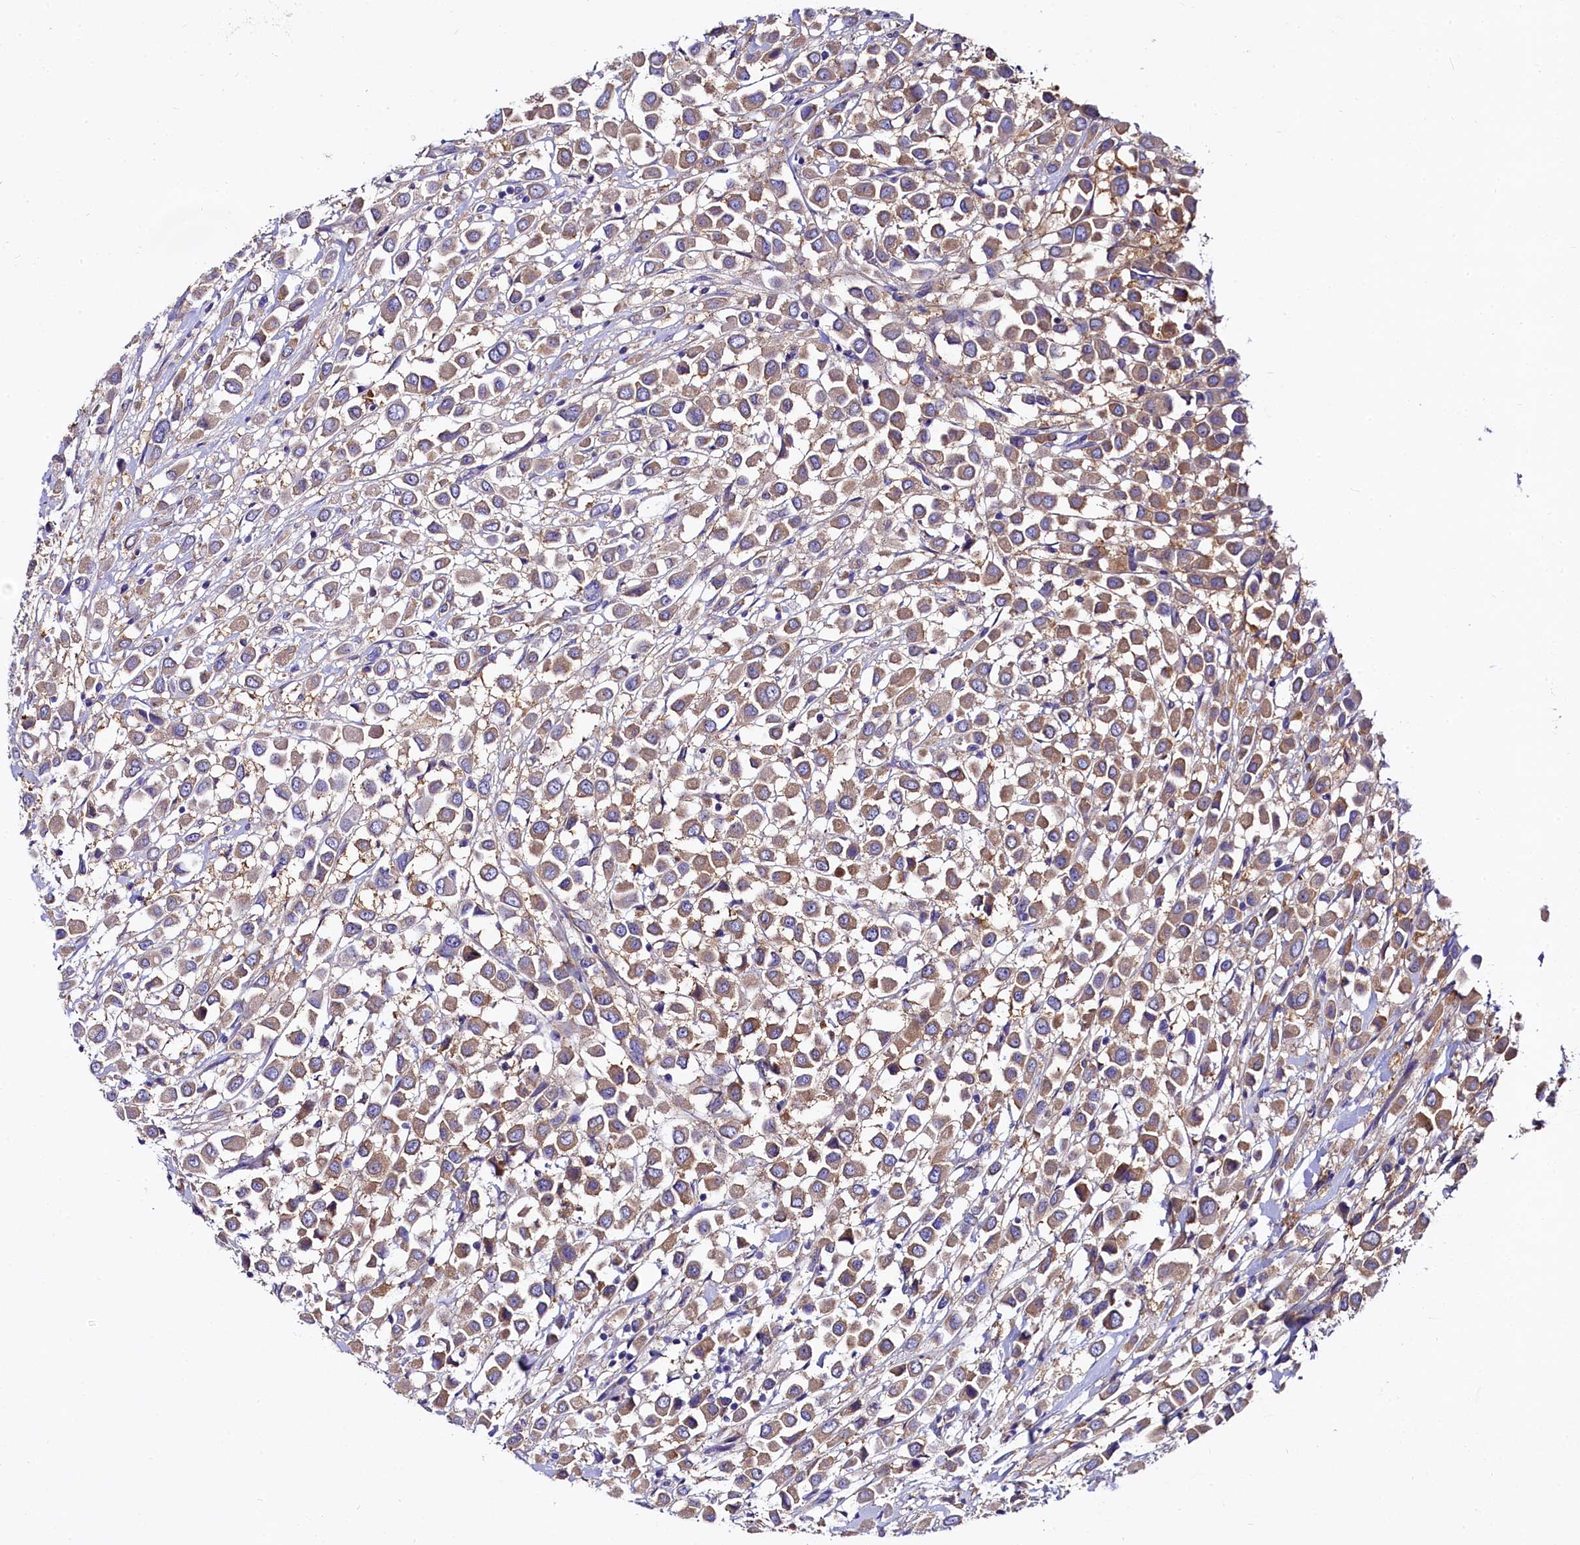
{"staining": {"intensity": "moderate", "quantity": ">75%", "location": "cytoplasmic/membranous"}, "tissue": "breast cancer", "cell_type": "Tumor cells", "image_type": "cancer", "snomed": [{"axis": "morphology", "description": "Duct carcinoma"}, {"axis": "topography", "description": "Breast"}], "caption": "This image displays immunohistochemistry (IHC) staining of human breast invasive ductal carcinoma, with medium moderate cytoplasmic/membranous expression in about >75% of tumor cells.", "gene": "QARS1", "patient": {"sex": "female", "age": 61}}